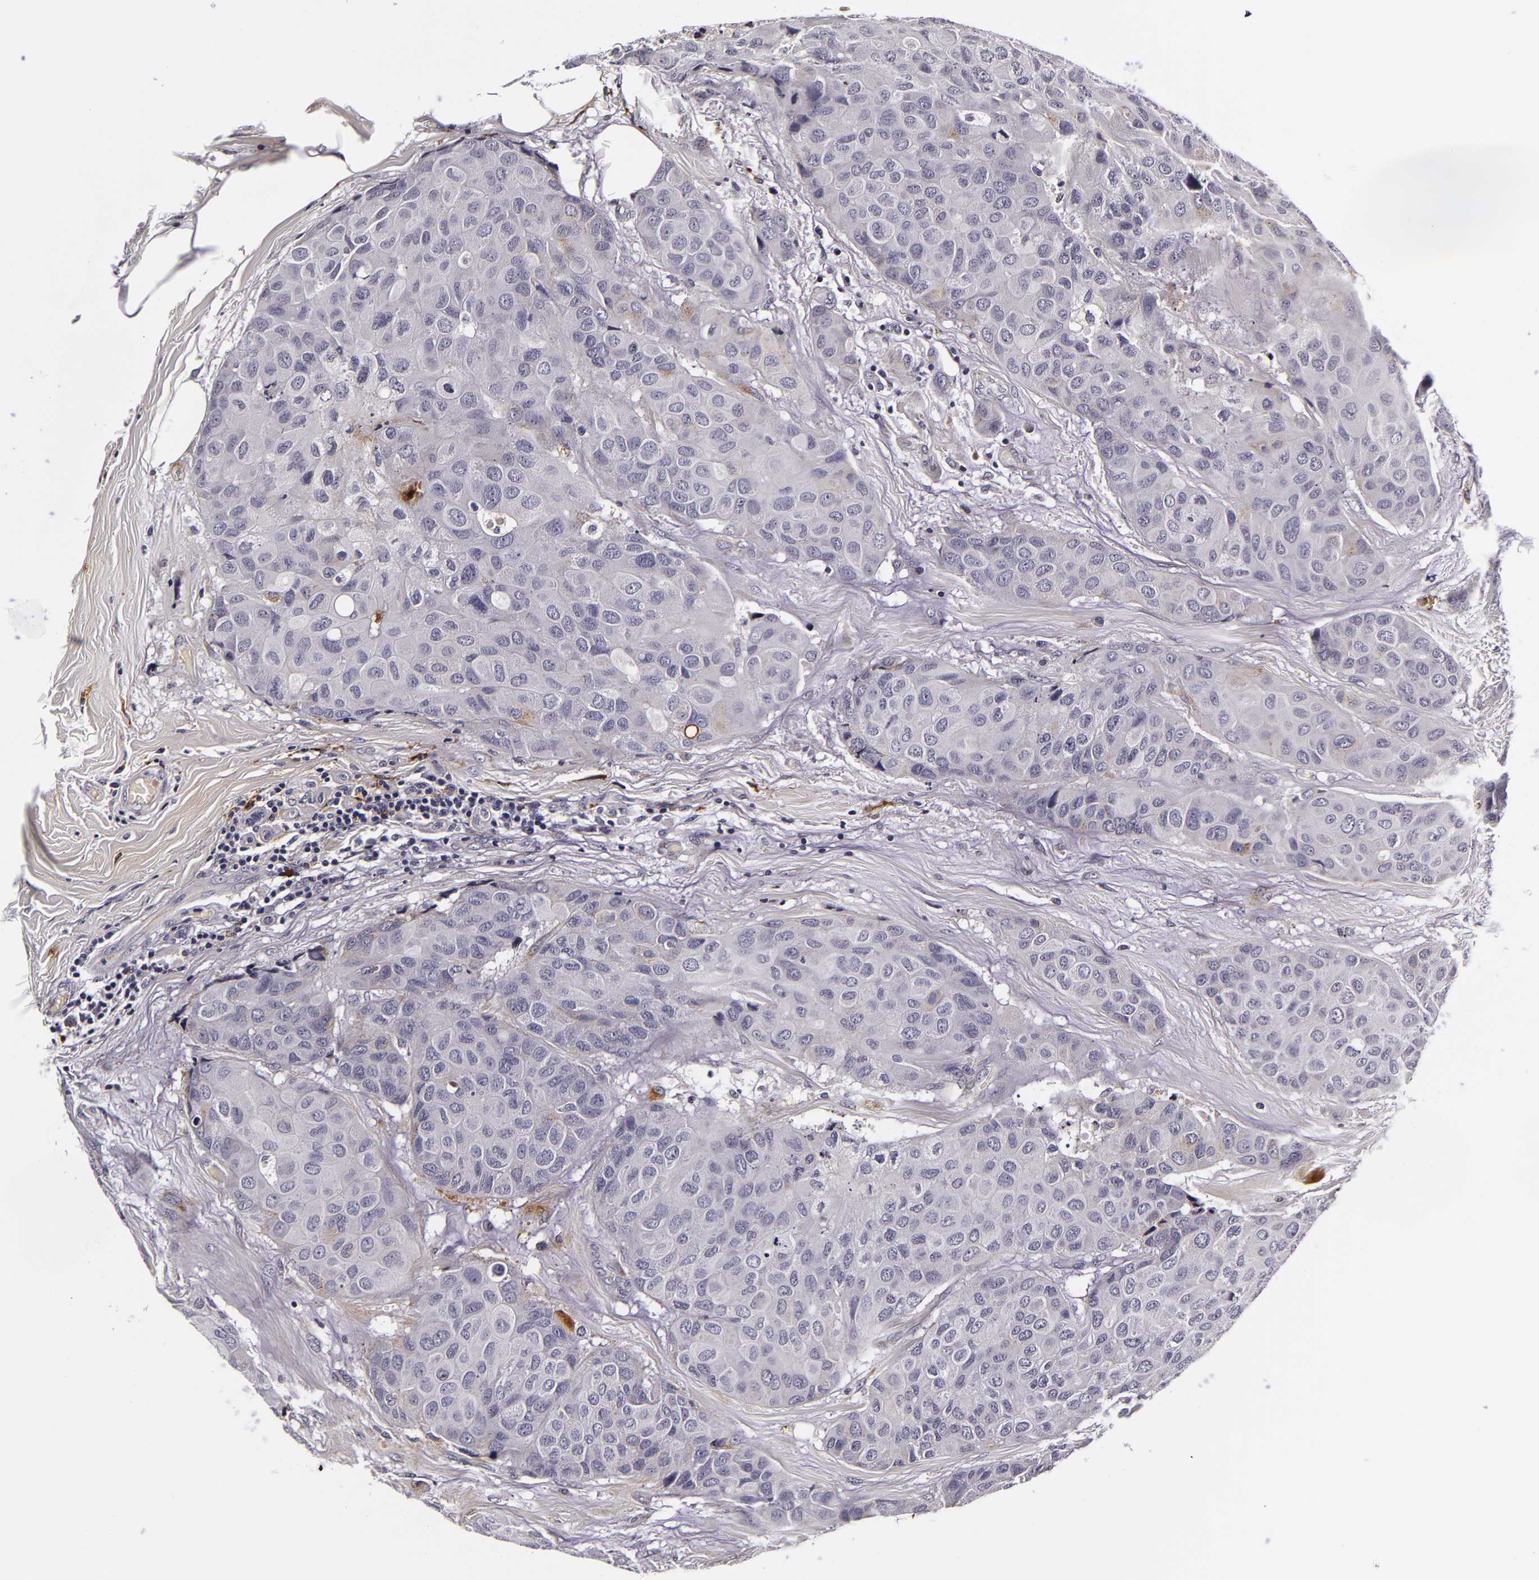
{"staining": {"intensity": "negative", "quantity": "none", "location": "none"}, "tissue": "breast cancer", "cell_type": "Tumor cells", "image_type": "cancer", "snomed": [{"axis": "morphology", "description": "Duct carcinoma"}, {"axis": "topography", "description": "Breast"}], "caption": "Breast cancer (infiltrating ductal carcinoma) was stained to show a protein in brown. There is no significant staining in tumor cells. (Stains: DAB IHC with hematoxylin counter stain, Microscopy: brightfield microscopy at high magnification).", "gene": "LGALS3BP", "patient": {"sex": "female", "age": 68}}